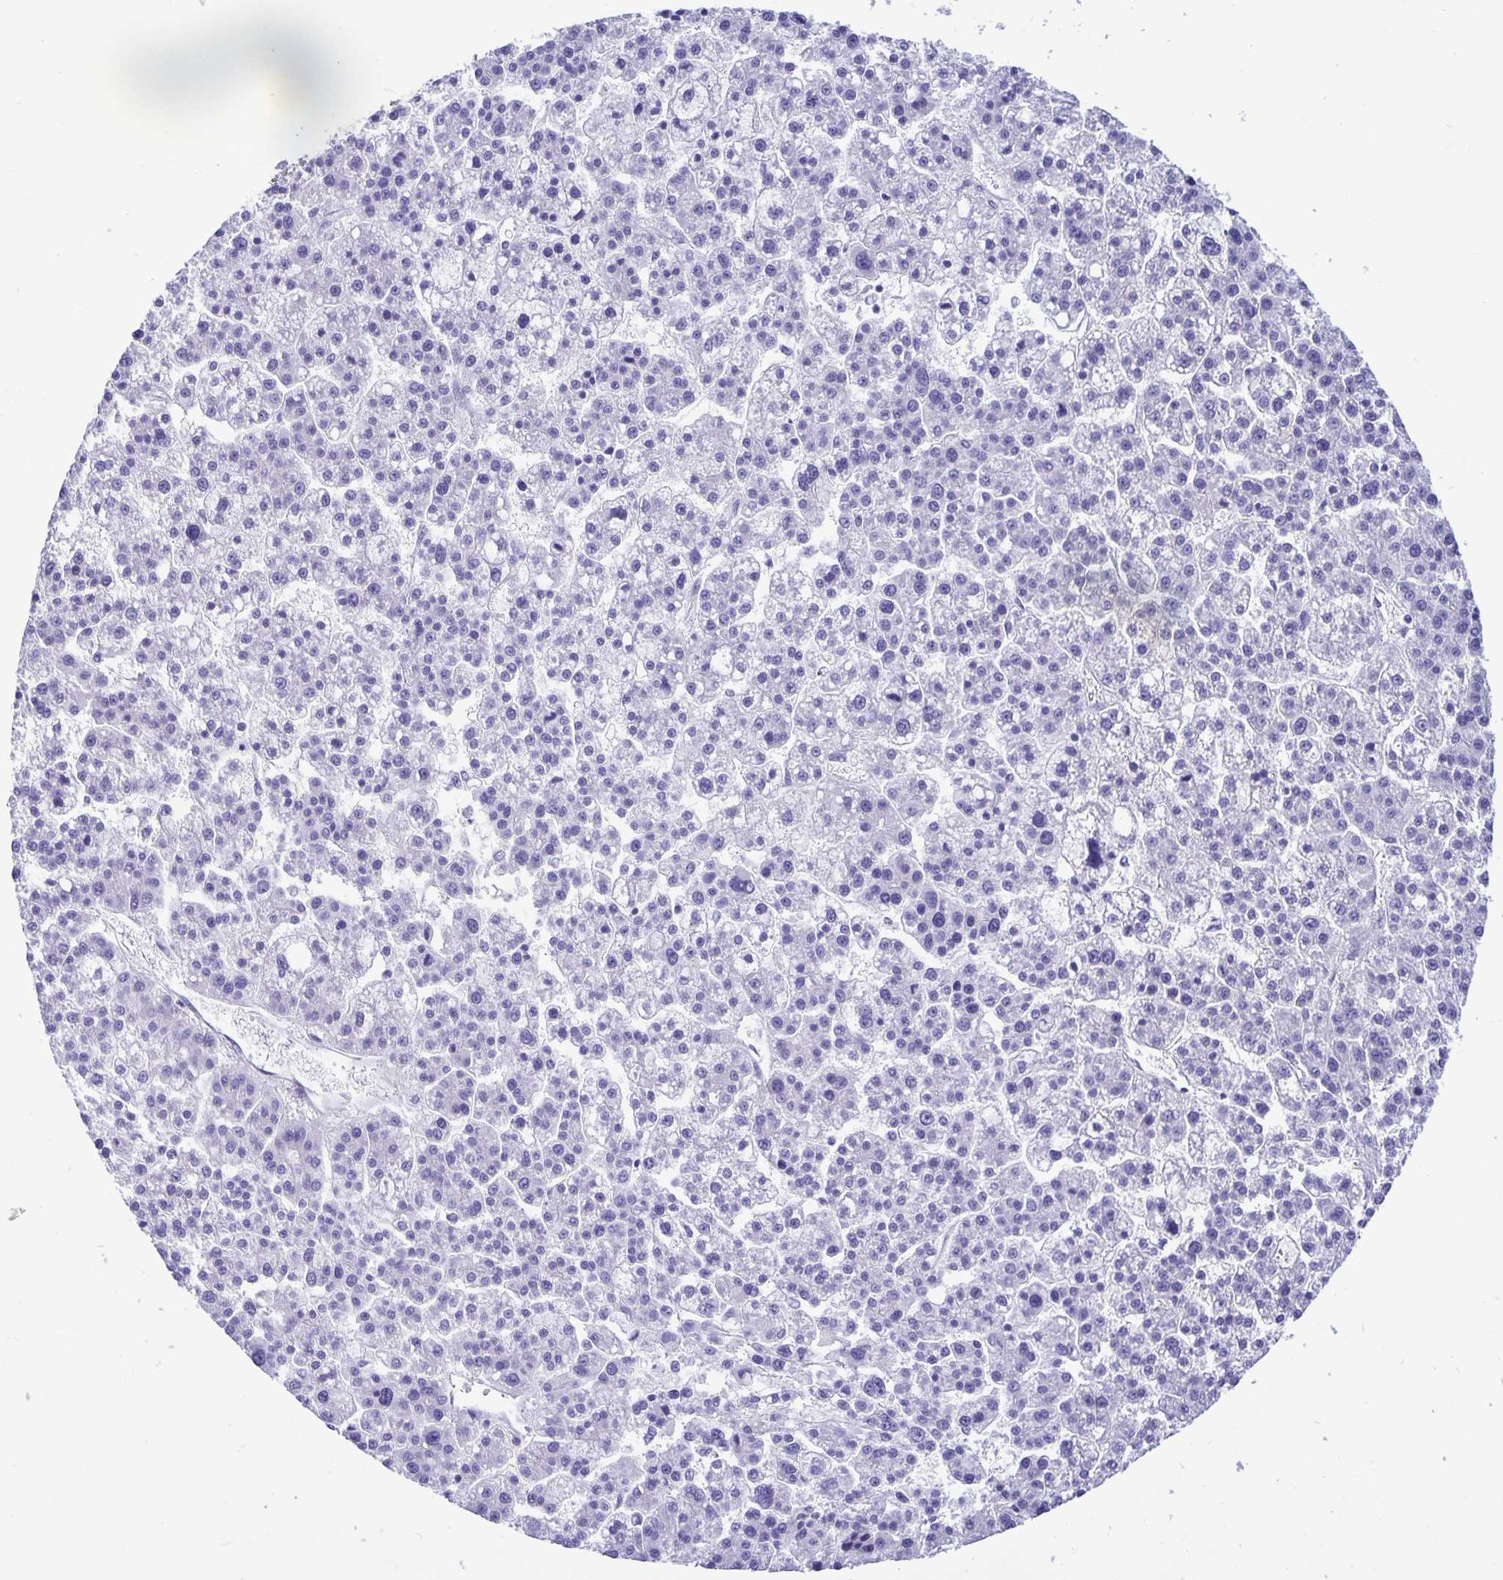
{"staining": {"intensity": "negative", "quantity": "none", "location": "none"}, "tissue": "liver cancer", "cell_type": "Tumor cells", "image_type": "cancer", "snomed": [{"axis": "morphology", "description": "Carcinoma, Hepatocellular, NOS"}, {"axis": "topography", "description": "Liver"}], "caption": "DAB immunohistochemical staining of human liver cancer (hepatocellular carcinoma) displays no significant staining in tumor cells.", "gene": "ERMN", "patient": {"sex": "female", "age": 58}}